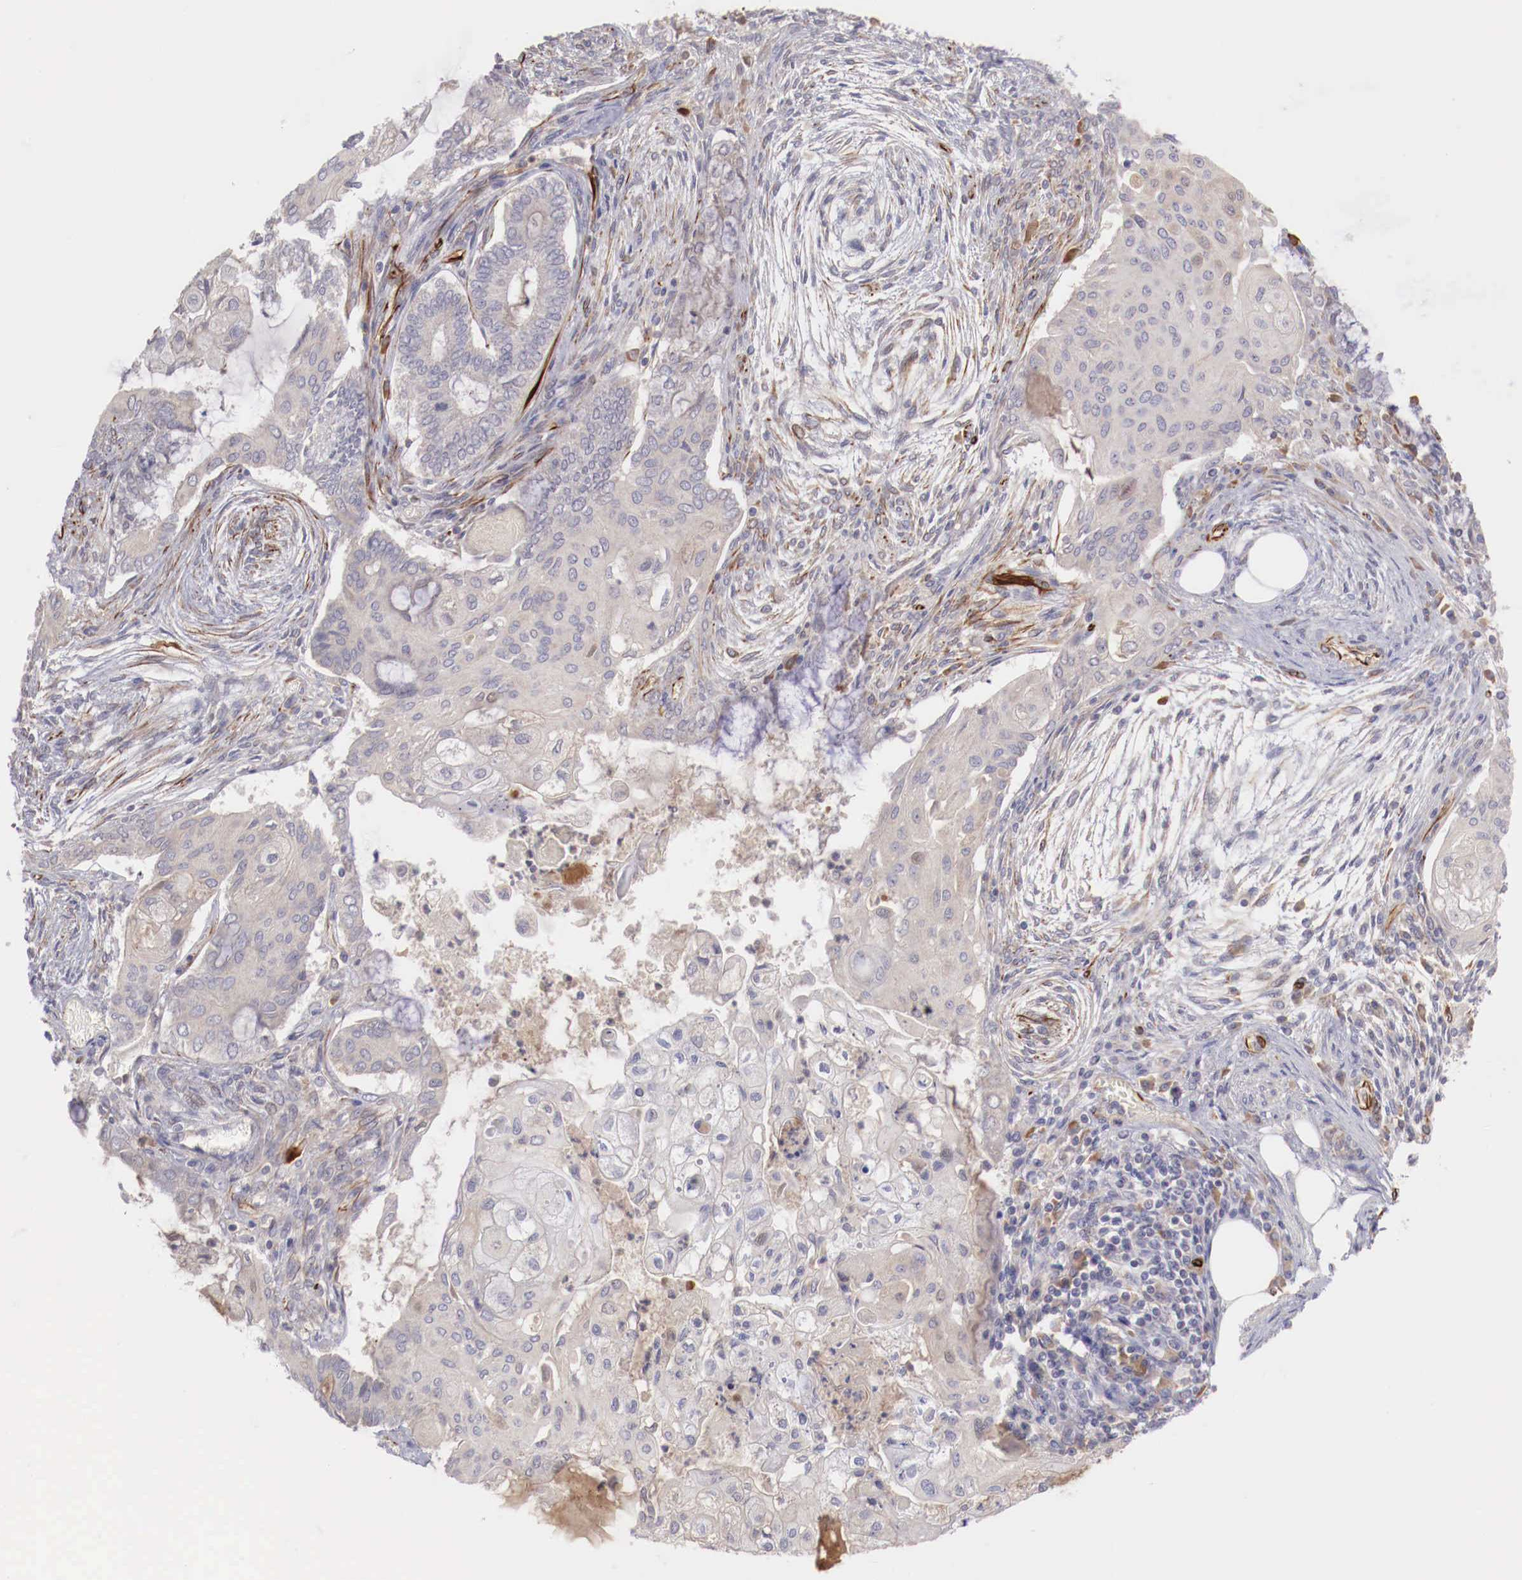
{"staining": {"intensity": "negative", "quantity": "none", "location": "none"}, "tissue": "endometrial cancer", "cell_type": "Tumor cells", "image_type": "cancer", "snomed": [{"axis": "morphology", "description": "Adenocarcinoma, NOS"}, {"axis": "topography", "description": "Endometrium"}], "caption": "Immunohistochemistry of adenocarcinoma (endometrial) demonstrates no positivity in tumor cells. Nuclei are stained in blue.", "gene": "WT1", "patient": {"sex": "female", "age": 79}}